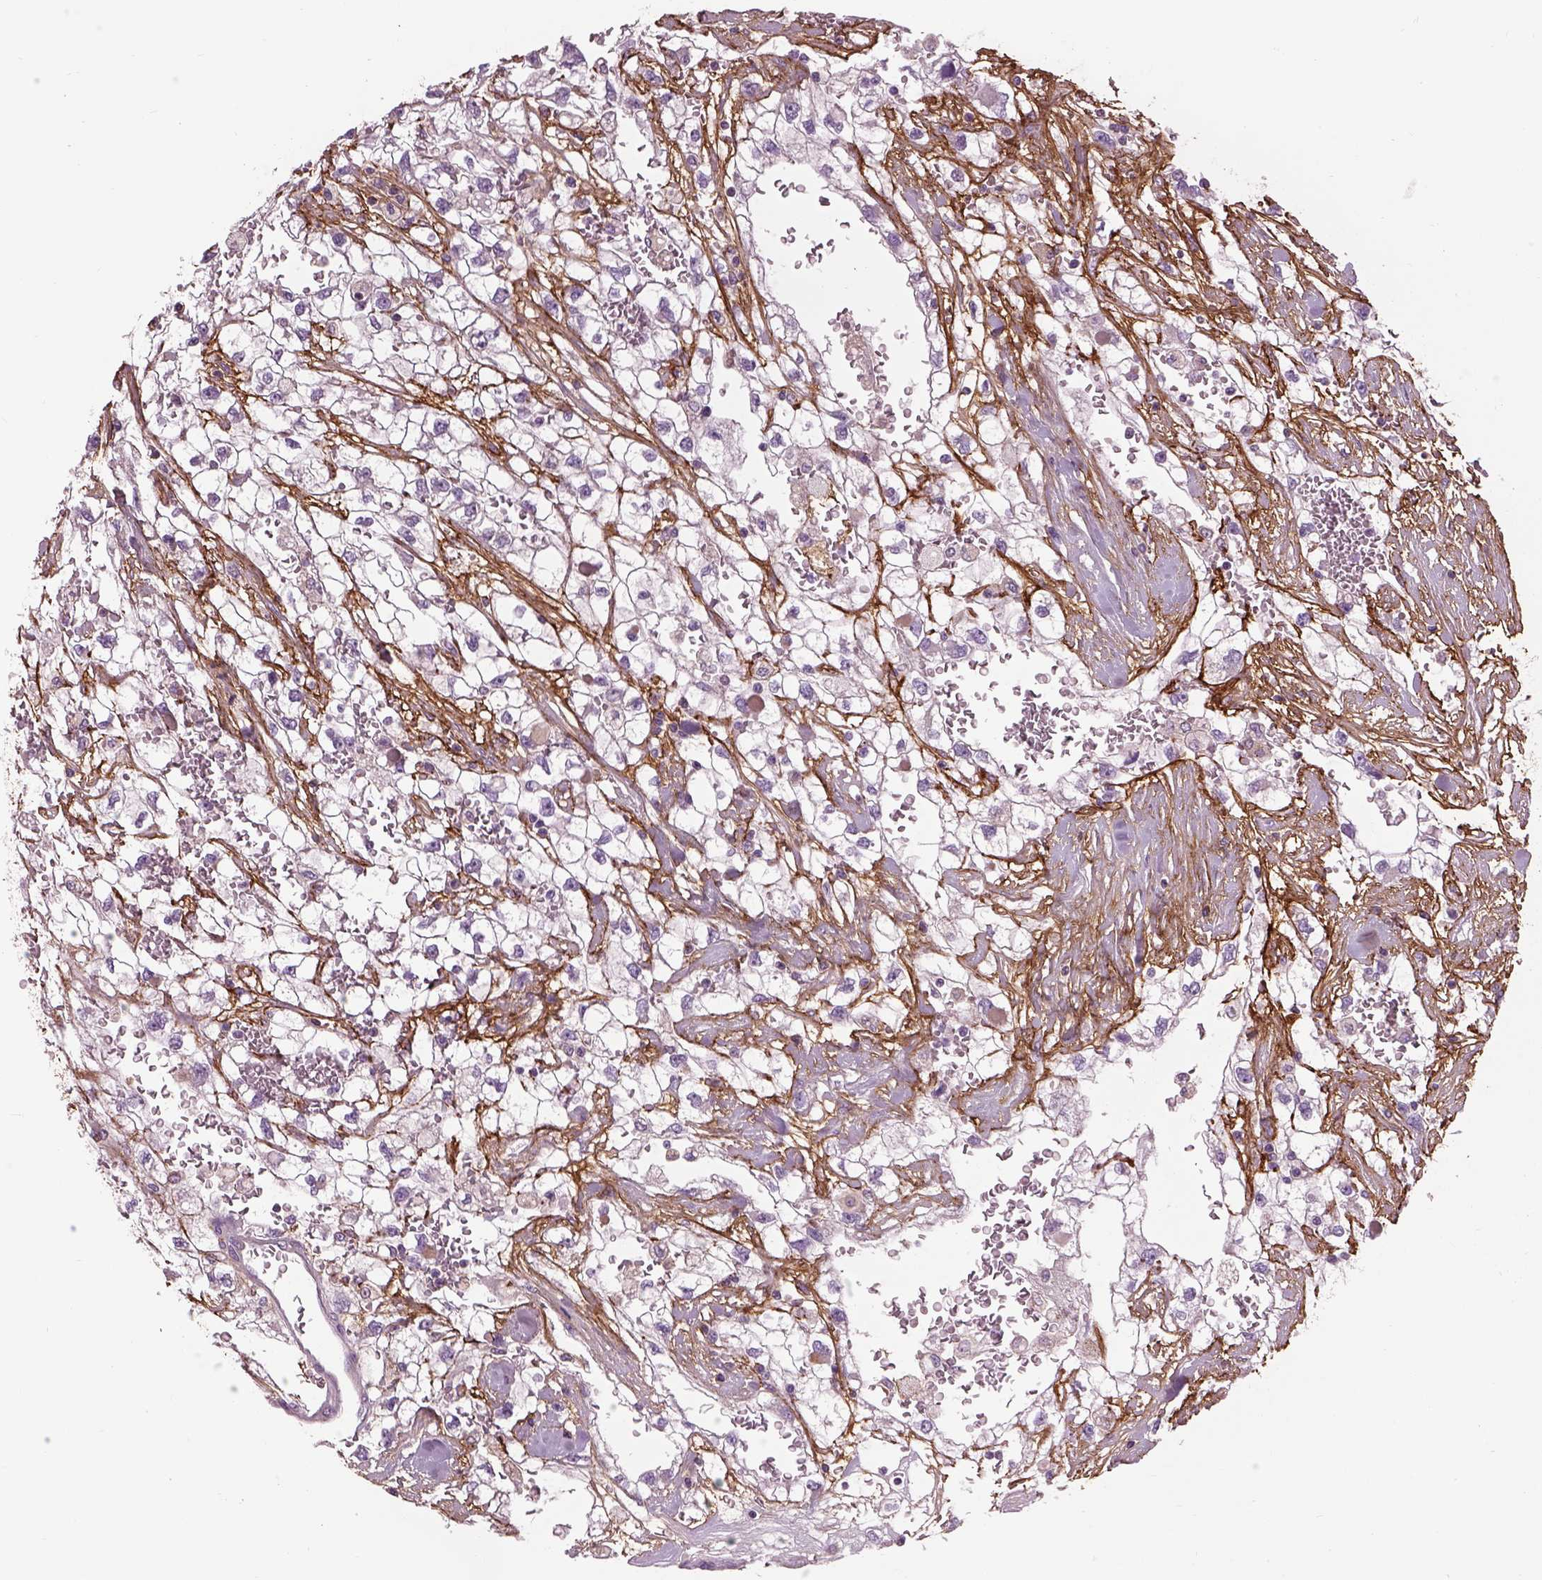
{"staining": {"intensity": "negative", "quantity": "none", "location": "none"}, "tissue": "renal cancer", "cell_type": "Tumor cells", "image_type": "cancer", "snomed": [{"axis": "morphology", "description": "Adenocarcinoma, NOS"}, {"axis": "topography", "description": "Kidney"}], "caption": "Immunohistochemistry (IHC) image of neoplastic tissue: human renal adenocarcinoma stained with DAB (3,3'-diaminobenzidine) shows no significant protein staining in tumor cells. (Stains: DAB IHC with hematoxylin counter stain, Microscopy: brightfield microscopy at high magnification).", "gene": "EMILIN2", "patient": {"sex": "male", "age": 59}}